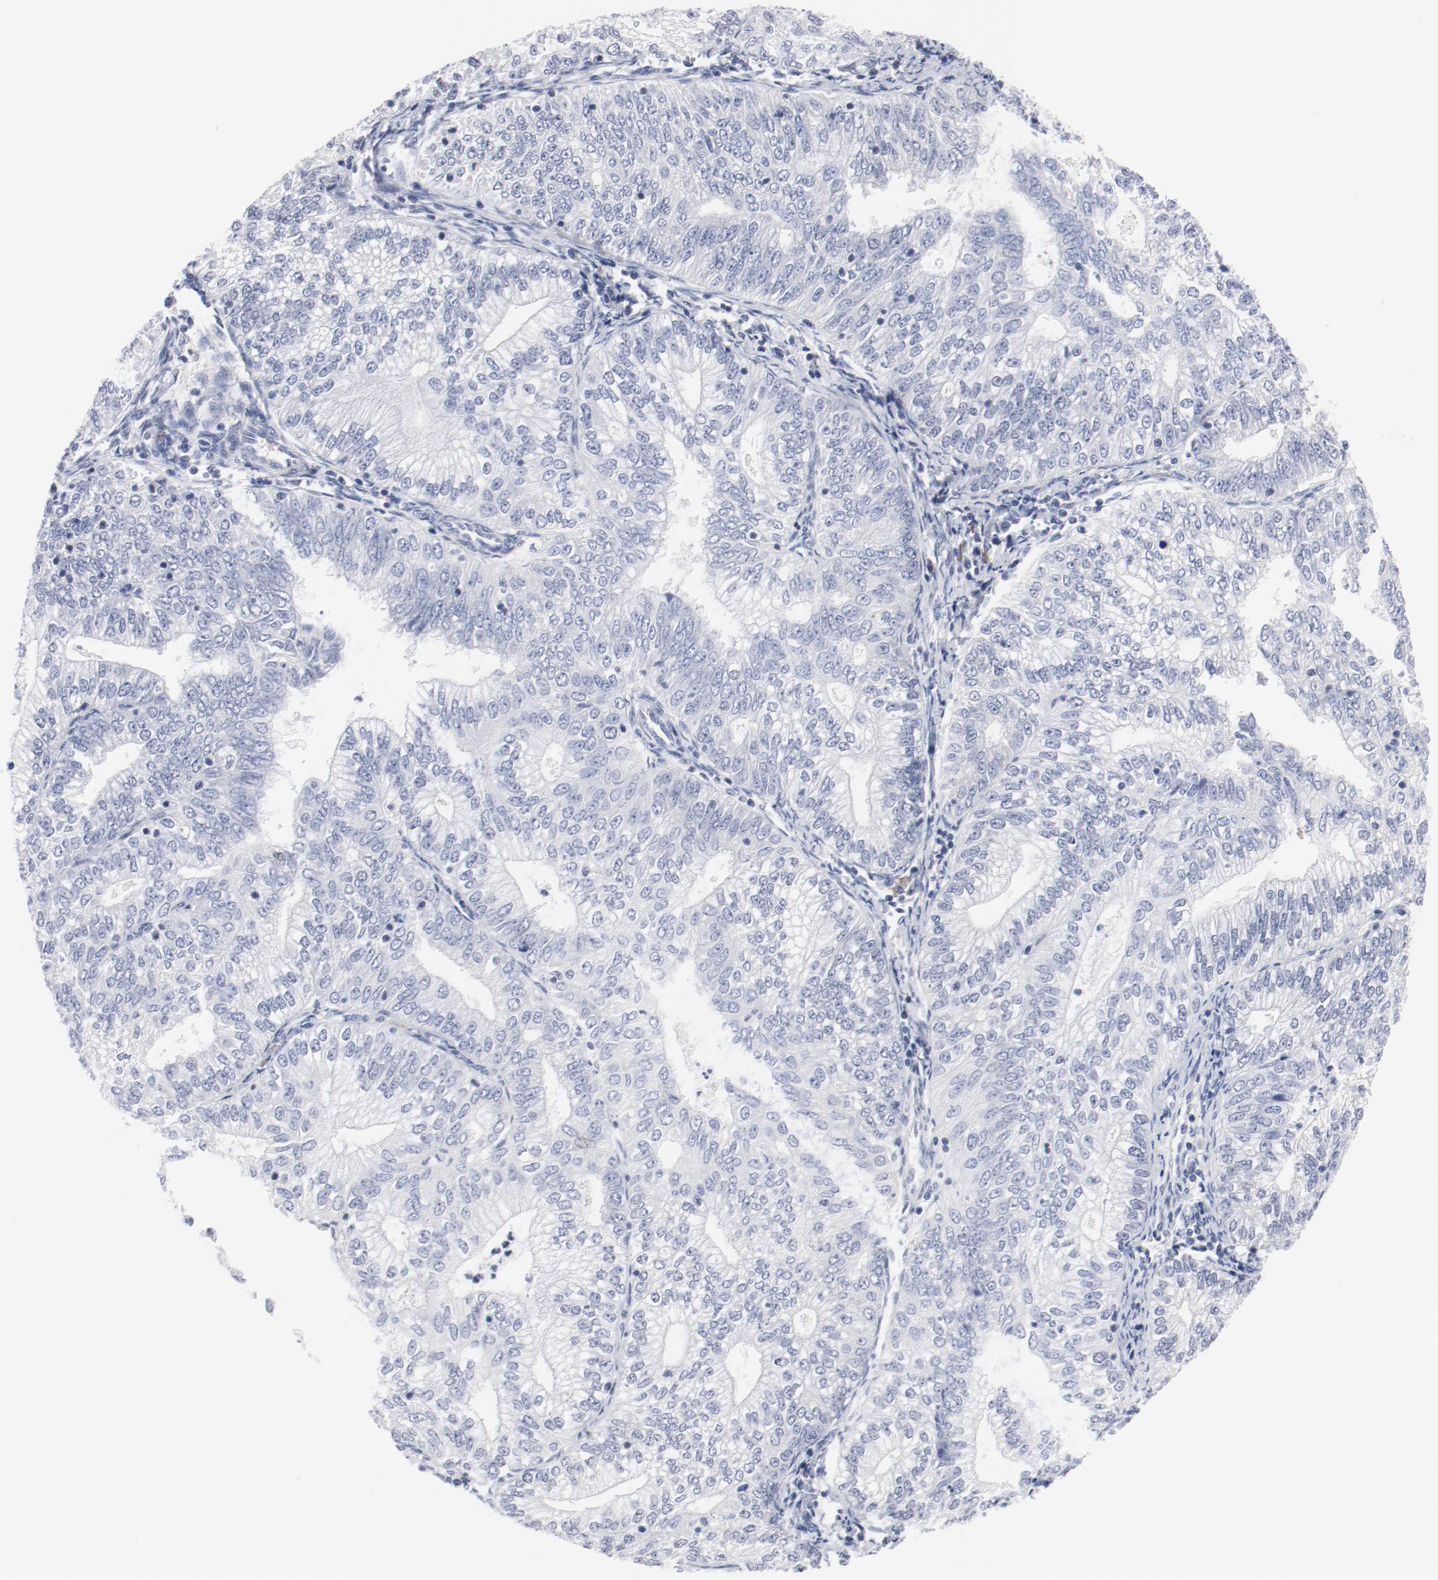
{"staining": {"intensity": "negative", "quantity": "none", "location": "none"}, "tissue": "endometrial cancer", "cell_type": "Tumor cells", "image_type": "cancer", "snomed": [{"axis": "morphology", "description": "Adenocarcinoma, NOS"}, {"axis": "topography", "description": "Endometrium"}], "caption": "Histopathology image shows no significant protein positivity in tumor cells of adenocarcinoma (endometrial).", "gene": "KCNK13", "patient": {"sex": "female", "age": 69}}